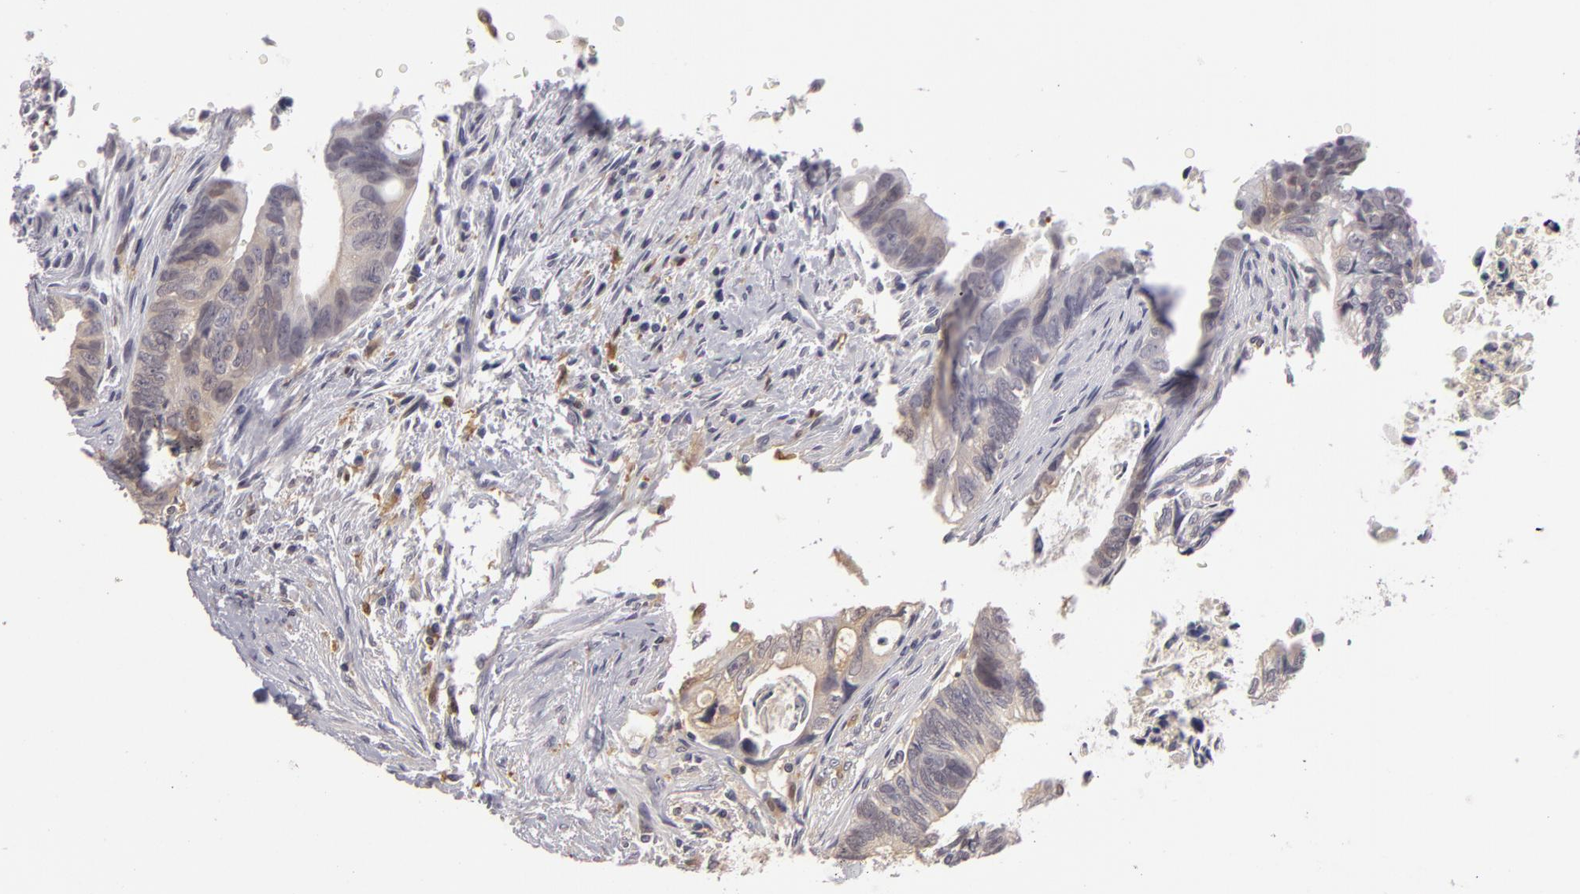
{"staining": {"intensity": "negative", "quantity": "none", "location": "none"}, "tissue": "colorectal cancer", "cell_type": "Tumor cells", "image_type": "cancer", "snomed": [{"axis": "morphology", "description": "Adenocarcinoma, NOS"}, {"axis": "topography", "description": "Rectum"}], "caption": "Immunohistochemical staining of colorectal cancer (adenocarcinoma) exhibits no significant positivity in tumor cells.", "gene": "GNPDA1", "patient": {"sex": "female", "age": 57}}